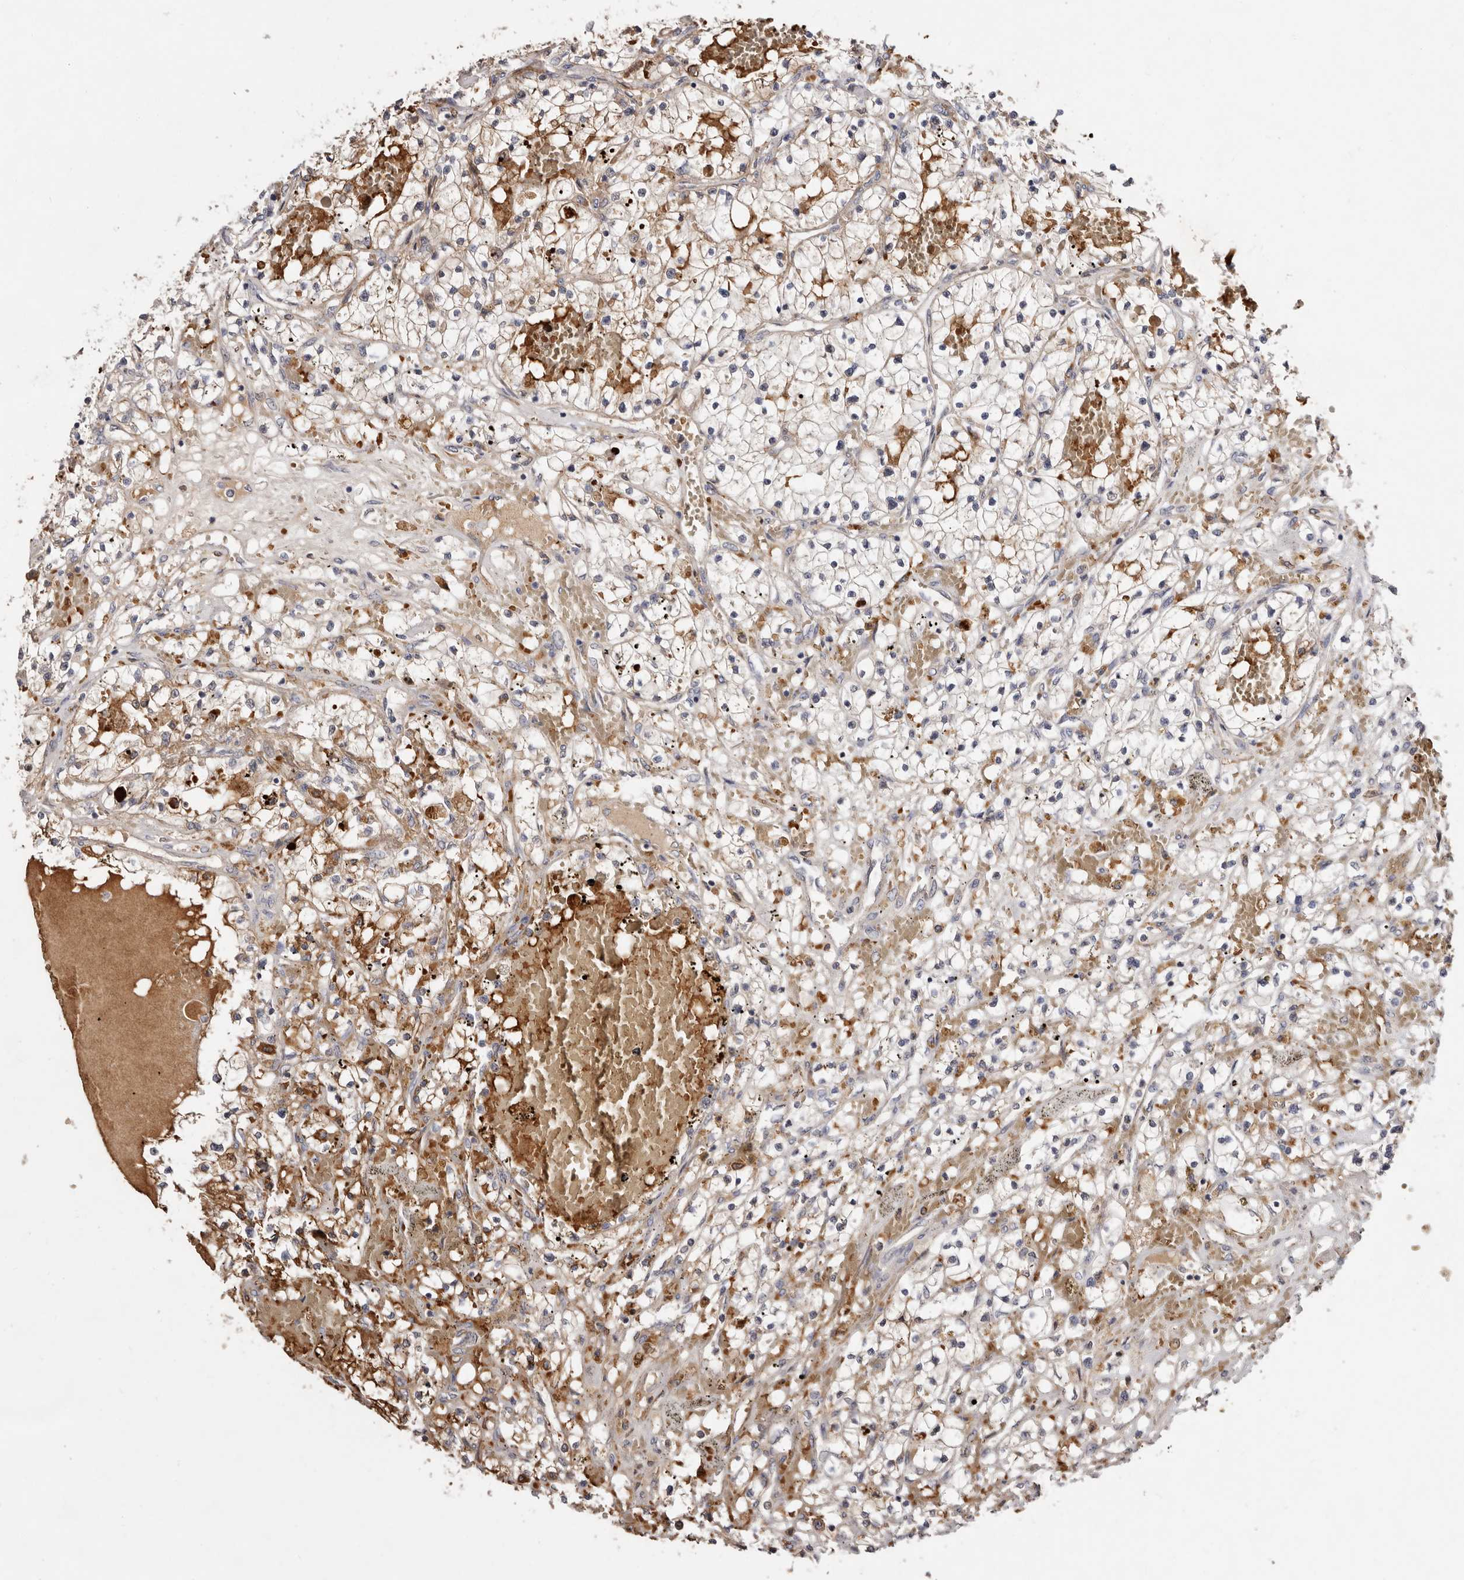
{"staining": {"intensity": "moderate", "quantity": "25%-75%", "location": "cytoplasmic/membranous"}, "tissue": "renal cancer", "cell_type": "Tumor cells", "image_type": "cancer", "snomed": [{"axis": "morphology", "description": "Normal tissue, NOS"}, {"axis": "morphology", "description": "Adenocarcinoma, NOS"}, {"axis": "topography", "description": "Kidney"}], "caption": "Immunohistochemistry (IHC) photomicrograph of adenocarcinoma (renal) stained for a protein (brown), which shows medium levels of moderate cytoplasmic/membranous staining in approximately 25%-75% of tumor cells.", "gene": "GRAMD2A", "patient": {"sex": "male", "age": 68}}